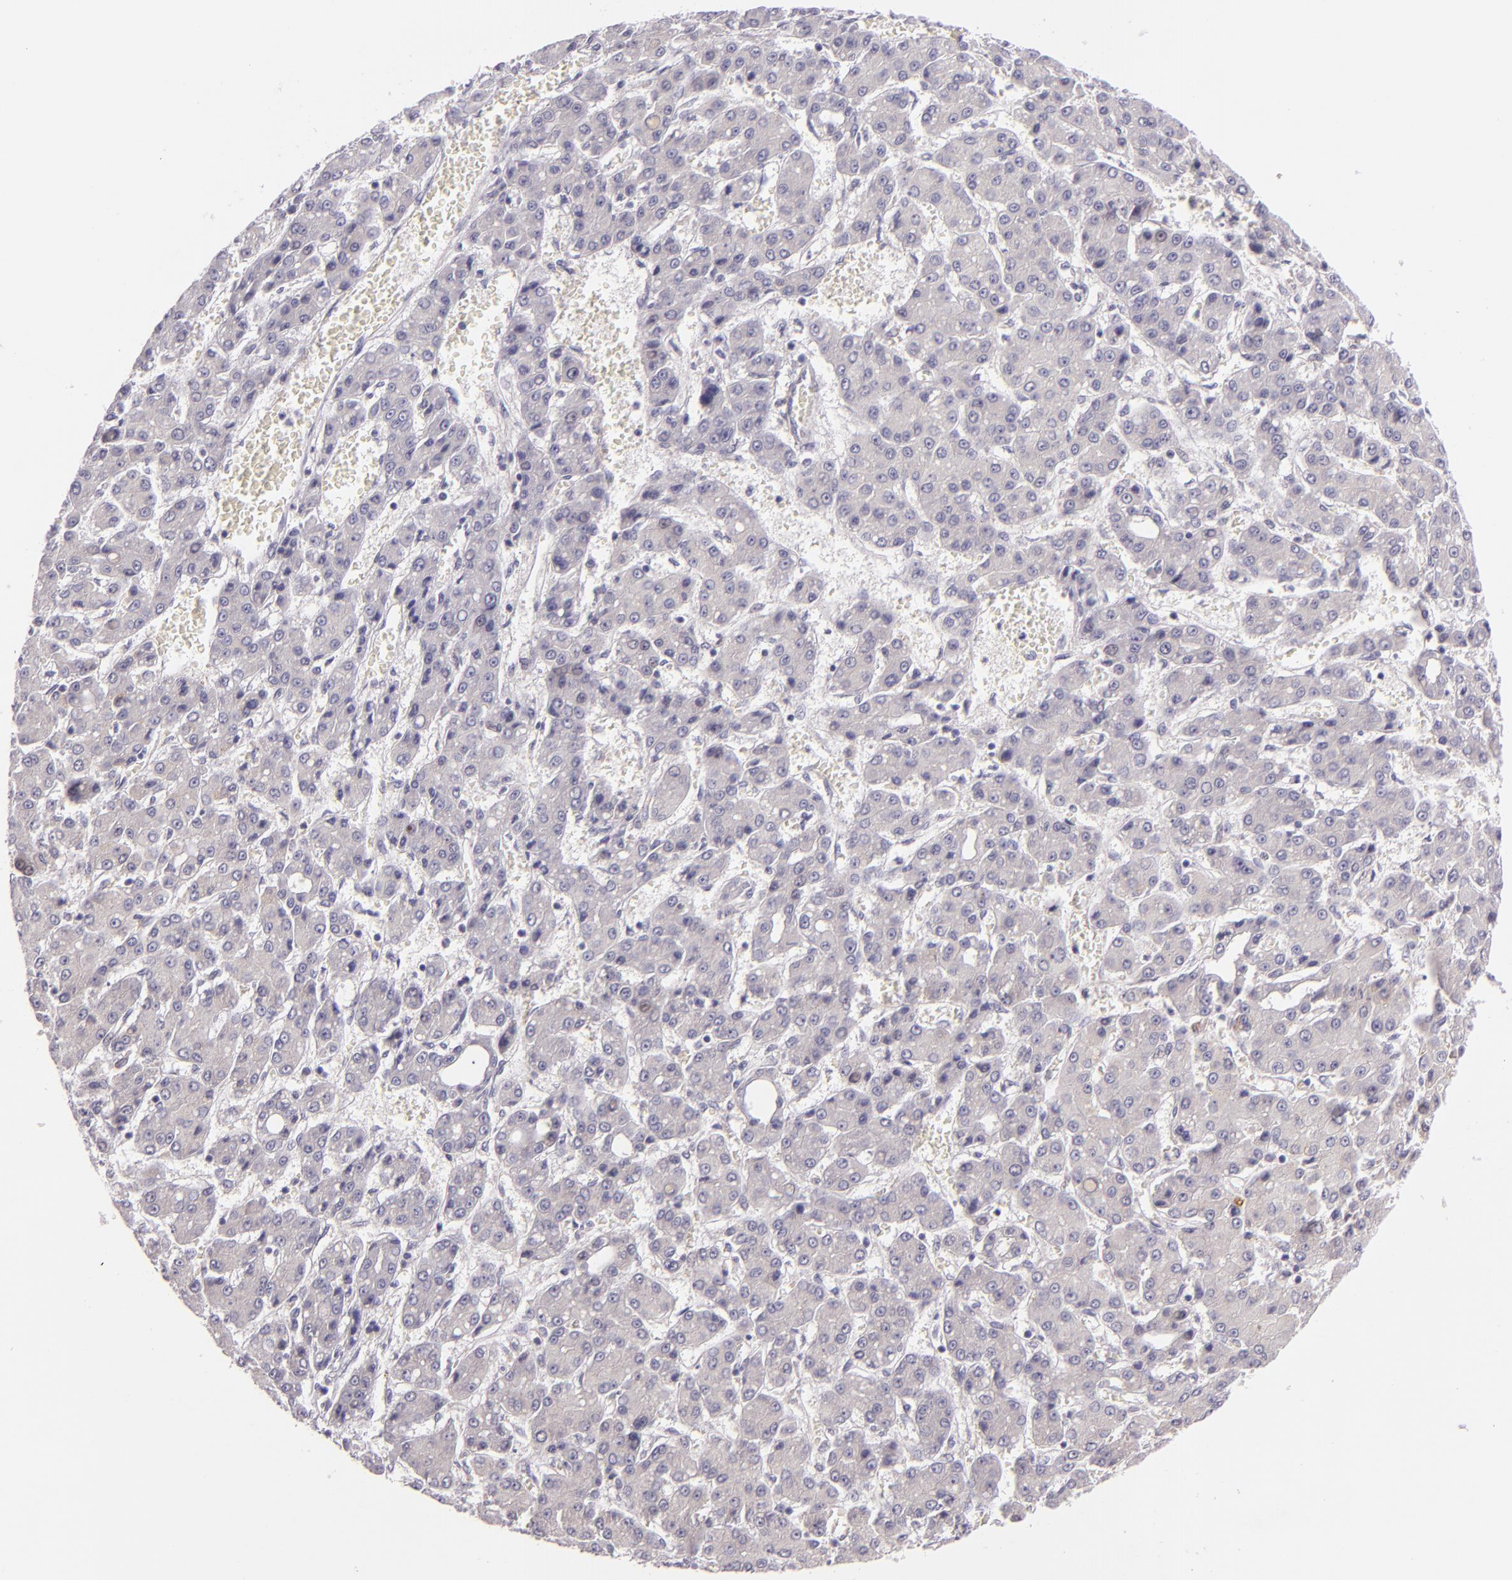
{"staining": {"intensity": "negative", "quantity": "none", "location": "none"}, "tissue": "liver cancer", "cell_type": "Tumor cells", "image_type": "cancer", "snomed": [{"axis": "morphology", "description": "Carcinoma, Hepatocellular, NOS"}, {"axis": "topography", "description": "Liver"}], "caption": "High magnification brightfield microscopy of liver hepatocellular carcinoma stained with DAB (3,3'-diaminobenzidine) (brown) and counterstained with hematoxylin (blue): tumor cells show no significant staining. Brightfield microscopy of immunohistochemistry stained with DAB (brown) and hematoxylin (blue), captured at high magnification.", "gene": "CSE1L", "patient": {"sex": "male", "age": 69}}